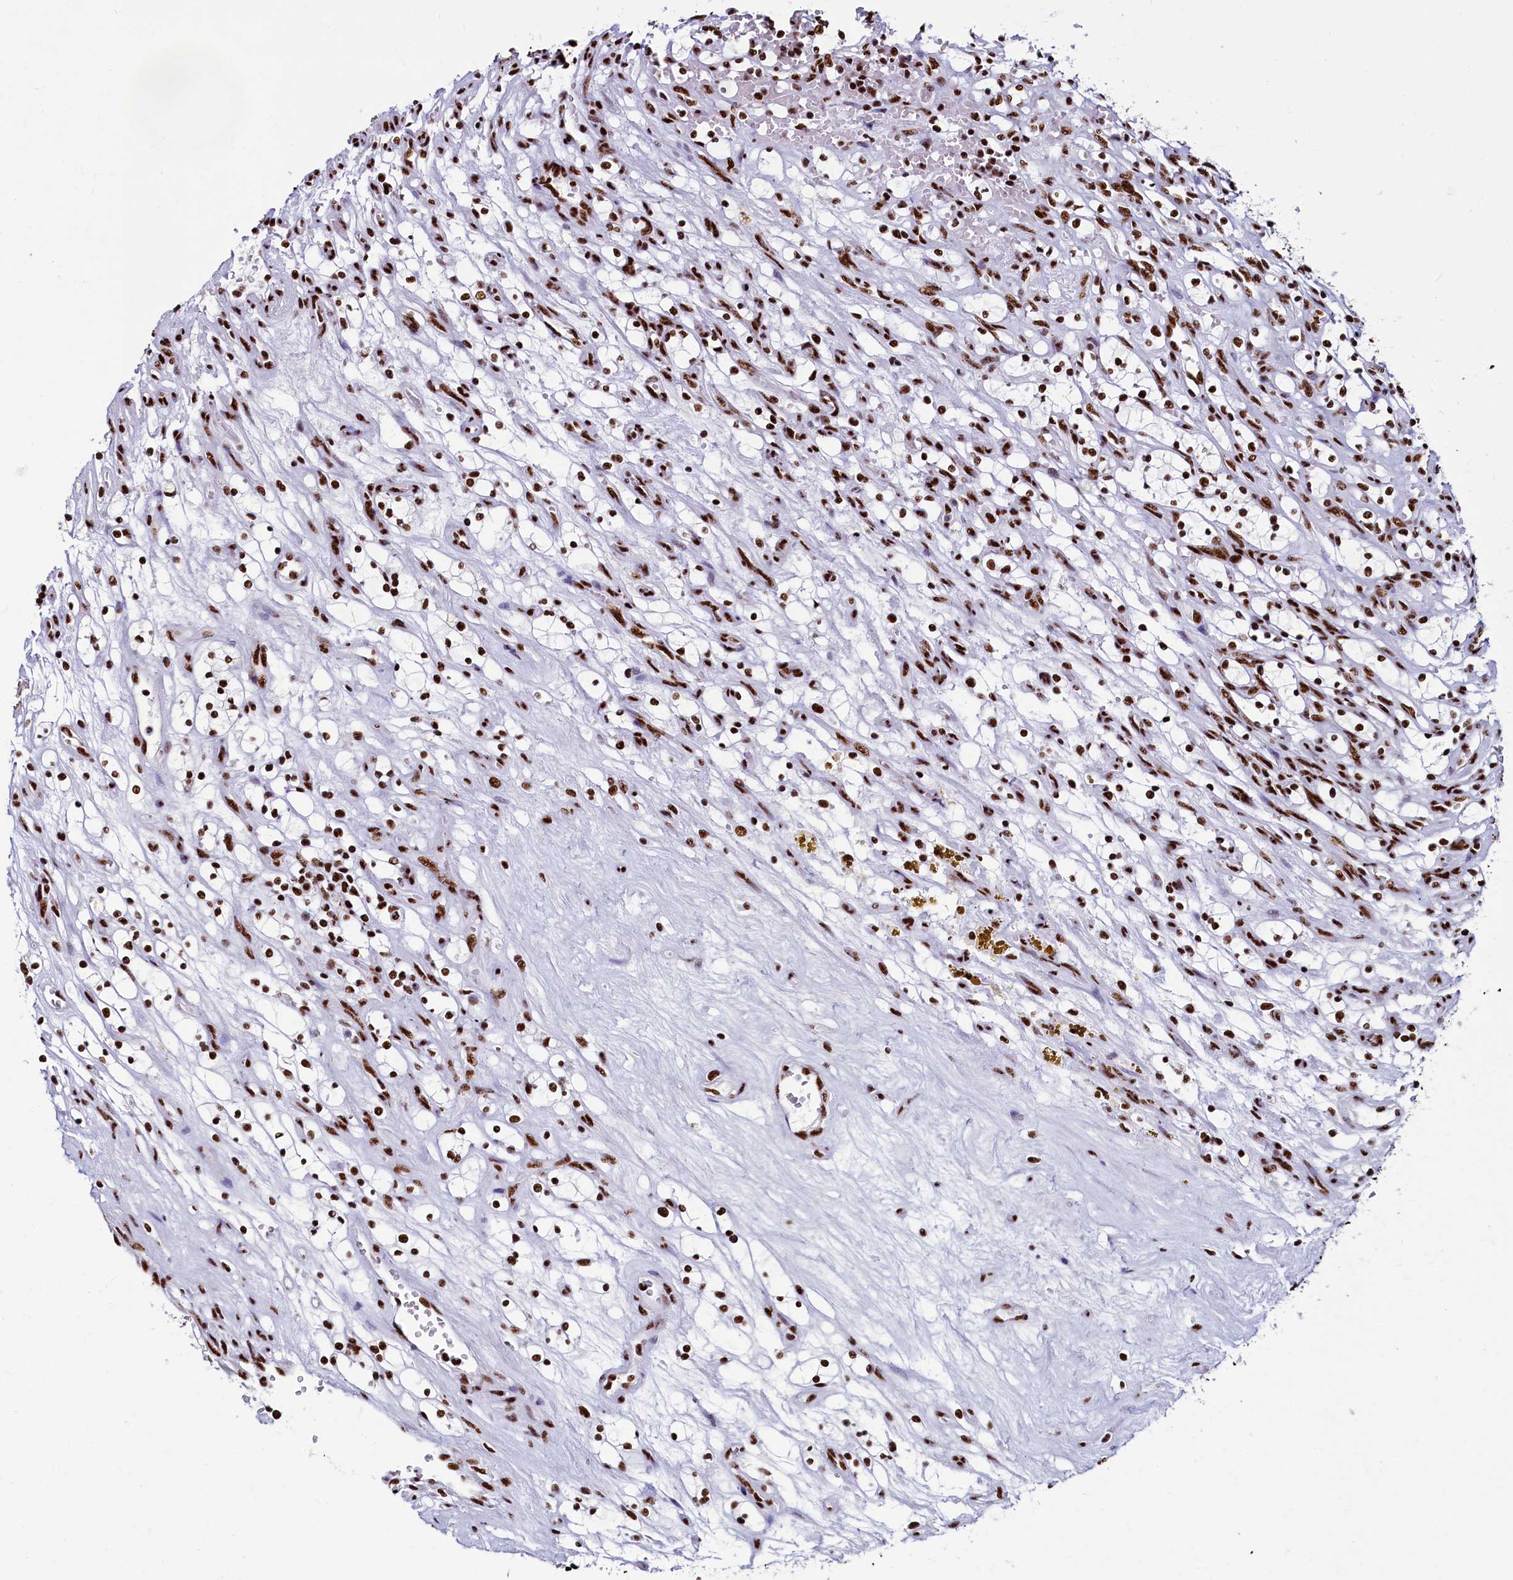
{"staining": {"intensity": "strong", "quantity": ">75%", "location": "nuclear"}, "tissue": "renal cancer", "cell_type": "Tumor cells", "image_type": "cancer", "snomed": [{"axis": "morphology", "description": "Adenocarcinoma, NOS"}, {"axis": "topography", "description": "Kidney"}], "caption": "IHC (DAB (3,3'-diaminobenzidine)) staining of renal cancer (adenocarcinoma) exhibits strong nuclear protein expression in about >75% of tumor cells.", "gene": "SRRM2", "patient": {"sex": "female", "age": 69}}